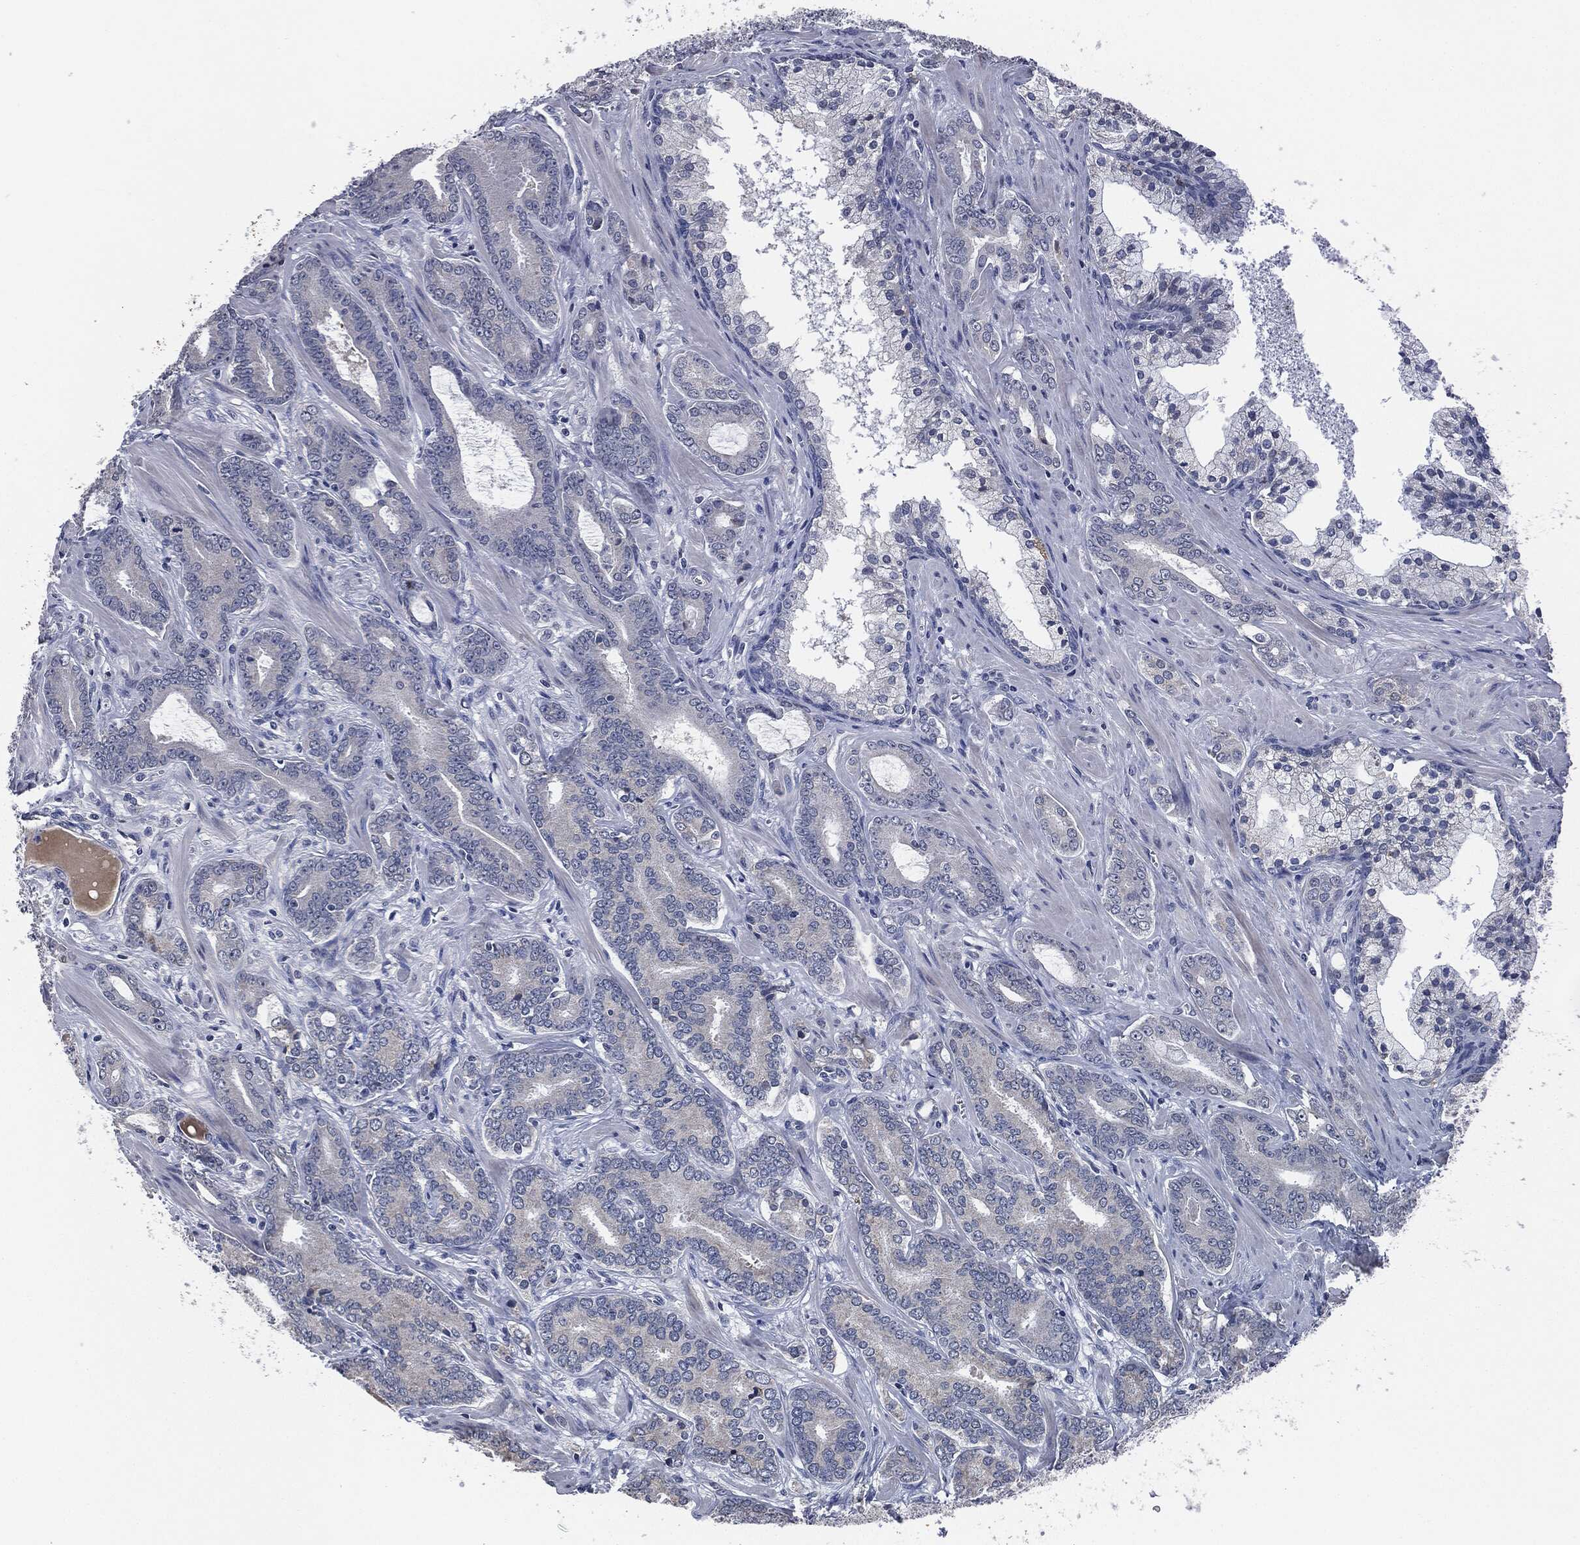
{"staining": {"intensity": "negative", "quantity": "none", "location": "none"}, "tissue": "prostate cancer", "cell_type": "Tumor cells", "image_type": "cancer", "snomed": [{"axis": "morphology", "description": "Adenocarcinoma, NOS"}, {"axis": "topography", "description": "Prostate"}], "caption": "IHC photomicrograph of neoplastic tissue: human prostate cancer stained with DAB exhibits no significant protein positivity in tumor cells. (Stains: DAB (3,3'-diaminobenzidine) IHC with hematoxylin counter stain, Microscopy: brightfield microscopy at high magnification).", "gene": "IL2RG", "patient": {"sex": "male", "age": 55}}